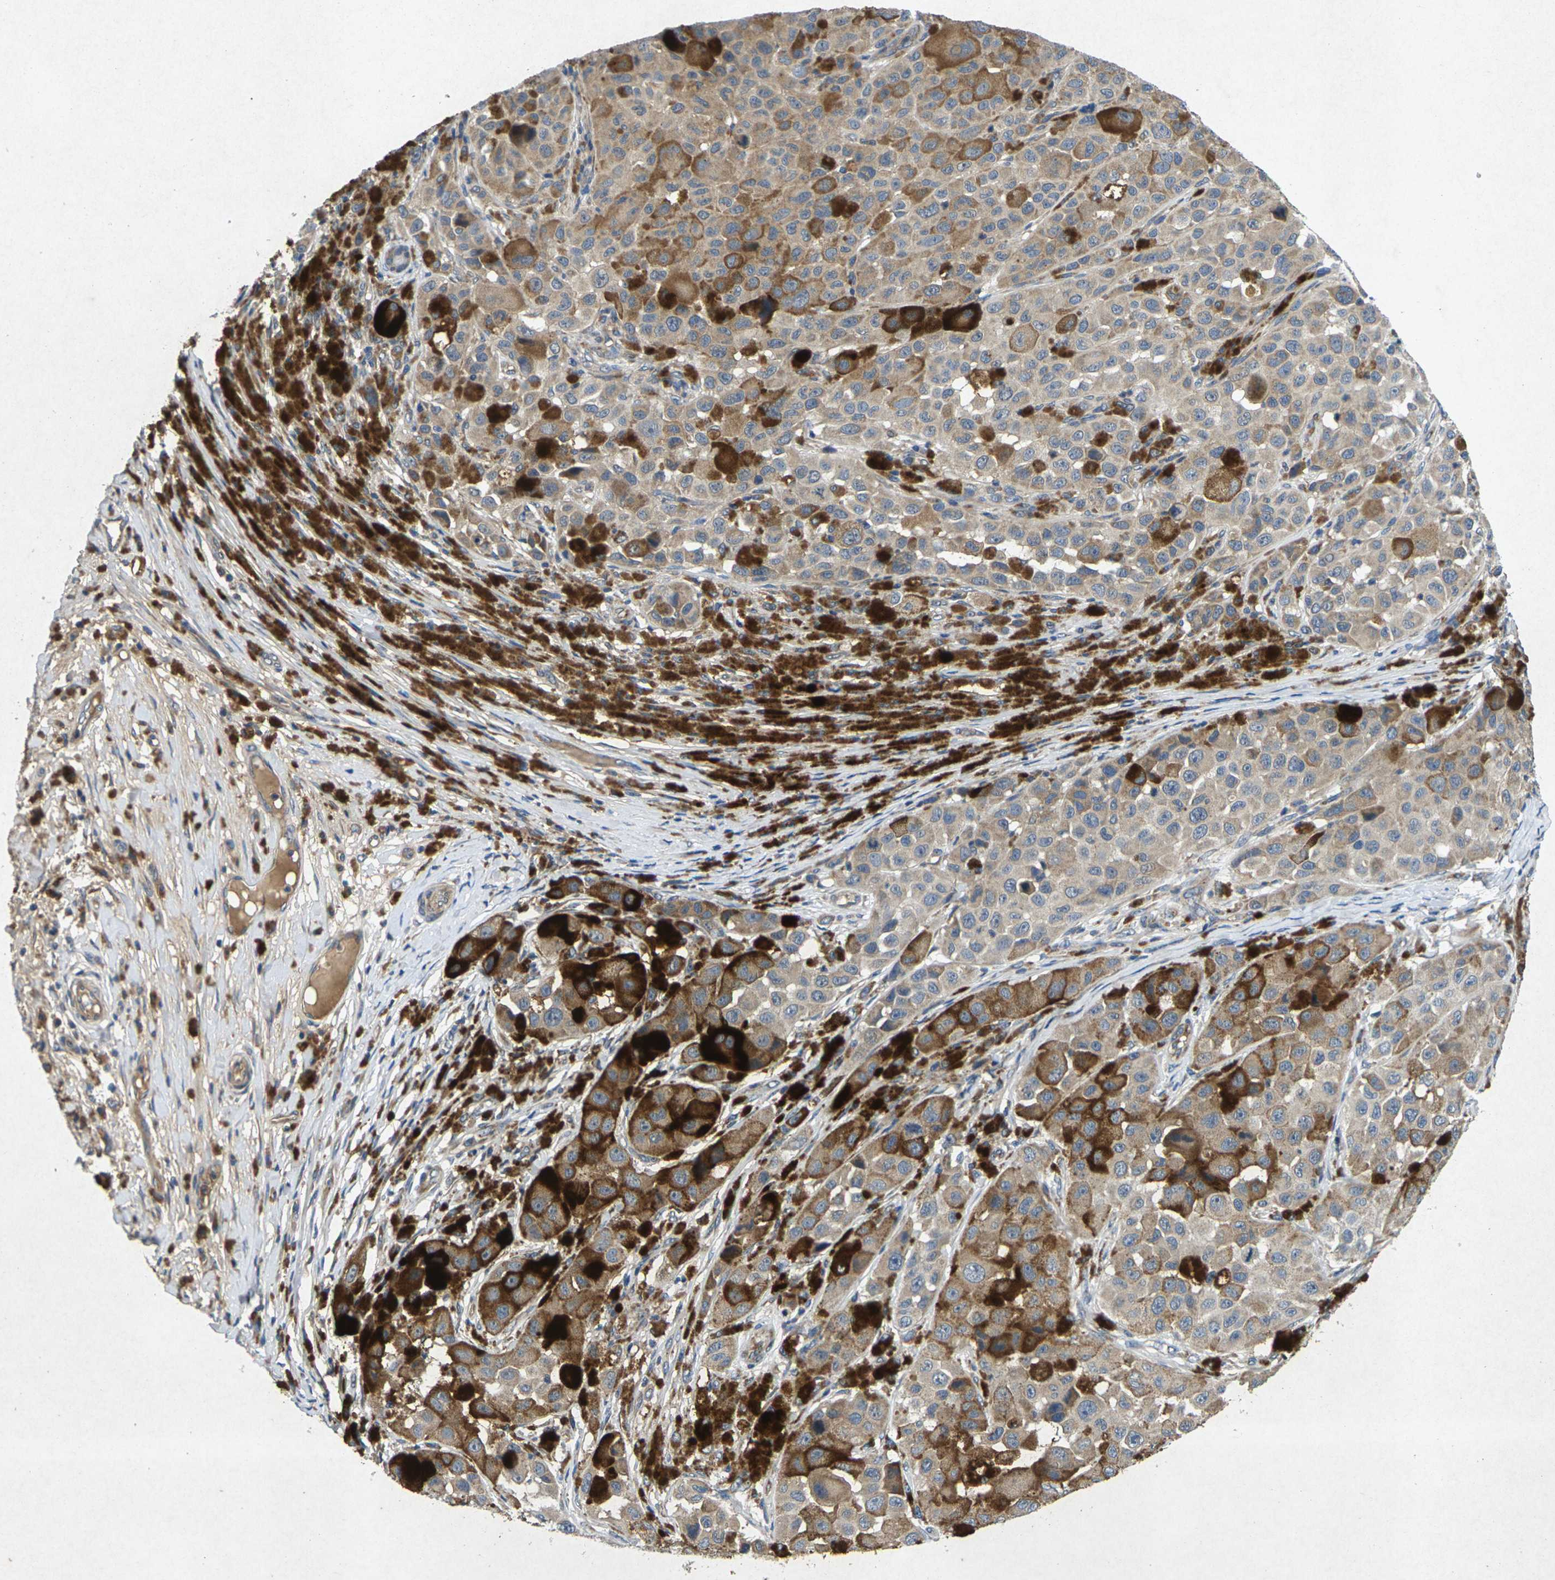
{"staining": {"intensity": "moderate", "quantity": "25%-75%", "location": "cytoplasmic/membranous"}, "tissue": "melanoma", "cell_type": "Tumor cells", "image_type": "cancer", "snomed": [{"axis": "morphology", "description": "Malignant melanoma, NOS"}, {"axis": "topography", "description": "Skin"}], "caption": "Immunohistochemical staining of malignant melanoma exhibits medium levels of moderate cytoplasmic/membranous expression in approximately 25%-75% of tumor cells. The protein is shown in brown color, while the nuclei are stained blue.", "gene": "KIF1B", "patient": {"sex": "male", "age": 96}}